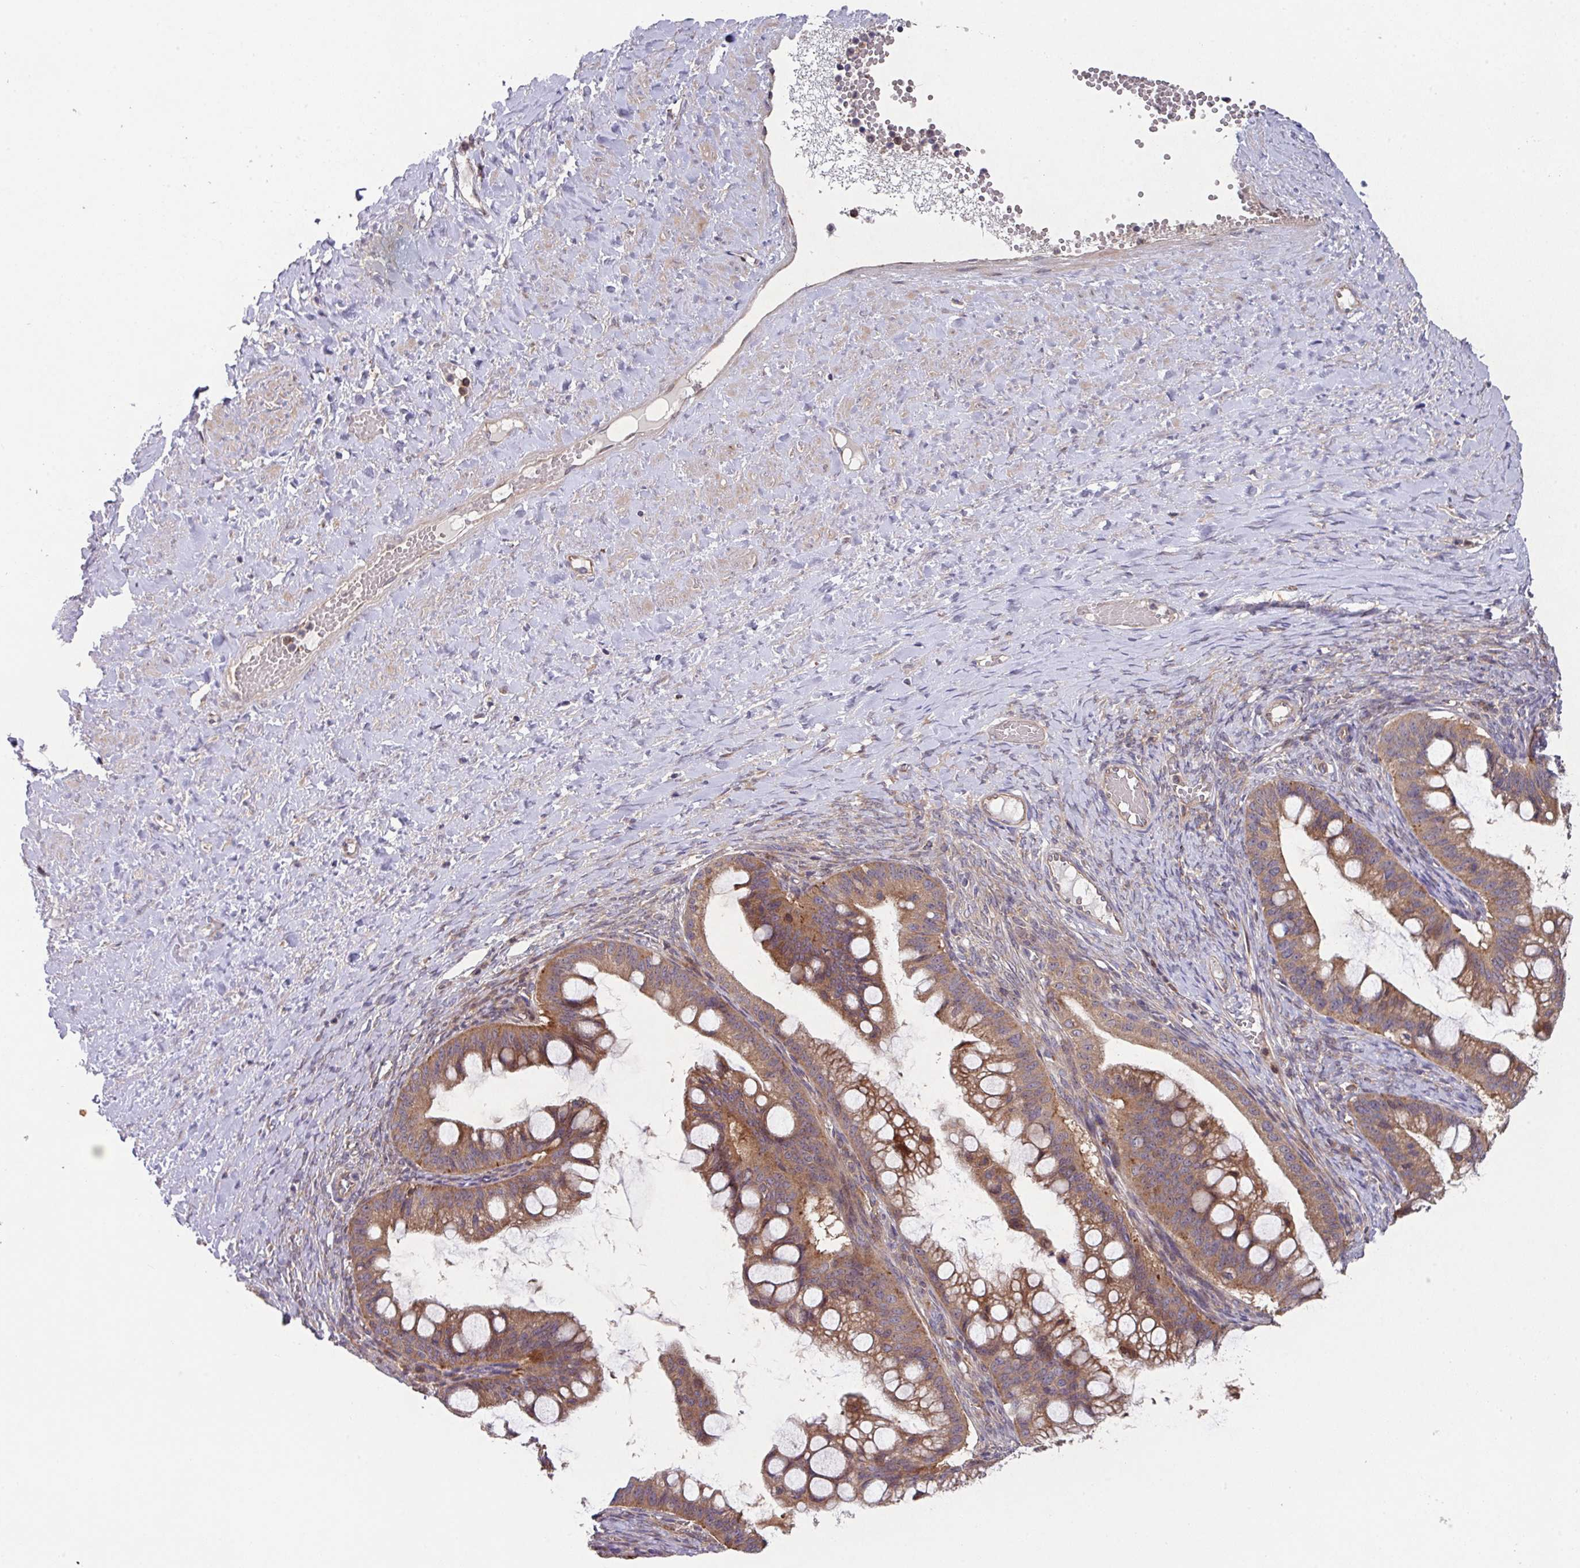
{"staining": {"intensity": "moderate", "quantity": ">75%", "location": "cytoplasmic/membranous"}, "tissue": "ovarian cancer", "cell_type": "Tumor cells", "image_type": "cancer", "snomed": [{"axis": "morphology", "description": "Cystadenocarcinoma, mucinous, NOS"}, {"axis": "topography", "description": "Ovary"}], "caption": "The photomicrograph displays a brown stain indicating the presence of a protein in the cytoplasmic/membranous of tumor cells in ovarian mucinous cystadenocarcinoma.", "gene": "TRIM14", "patient": {"sex": "female", "age": 73}}